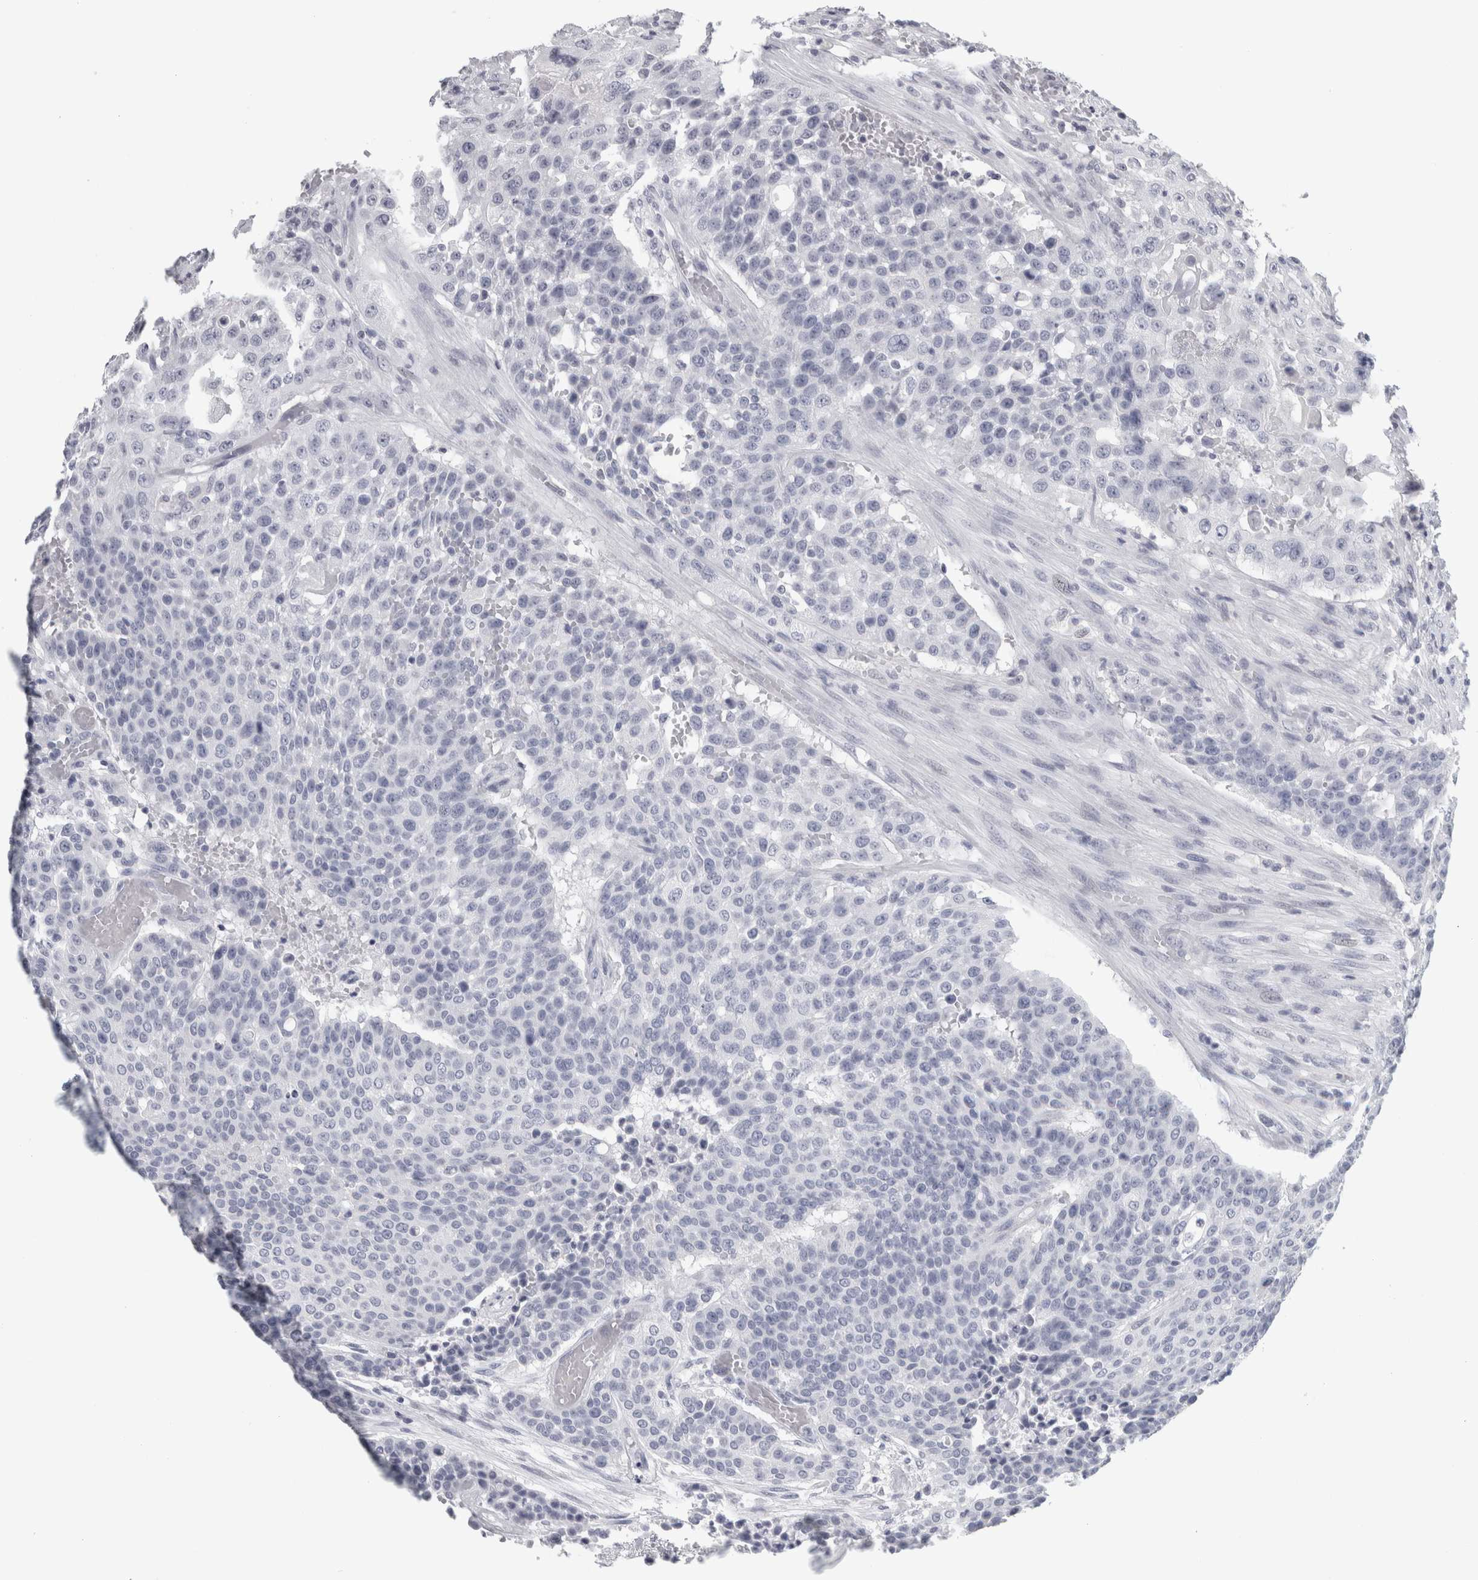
{"staining": {"intensity": "negative", "quantity": "none", "location": "none"}, "tissue": "urothelial cancer", "cell_type": "Tumor cells", "image_type": "cancer", "snomed": [{"axis": "morphology", "description": "Urothelial carcinoma, High grade"}, {"axis": "topography", "description": "Urinary bladder"}], "caption": "The histopathology image exhibits no significant positivity in tumor cells of high-grade urothelial carcinoma.", "gene": "CPE", "patient": {"sex": "male", "age": 74}}